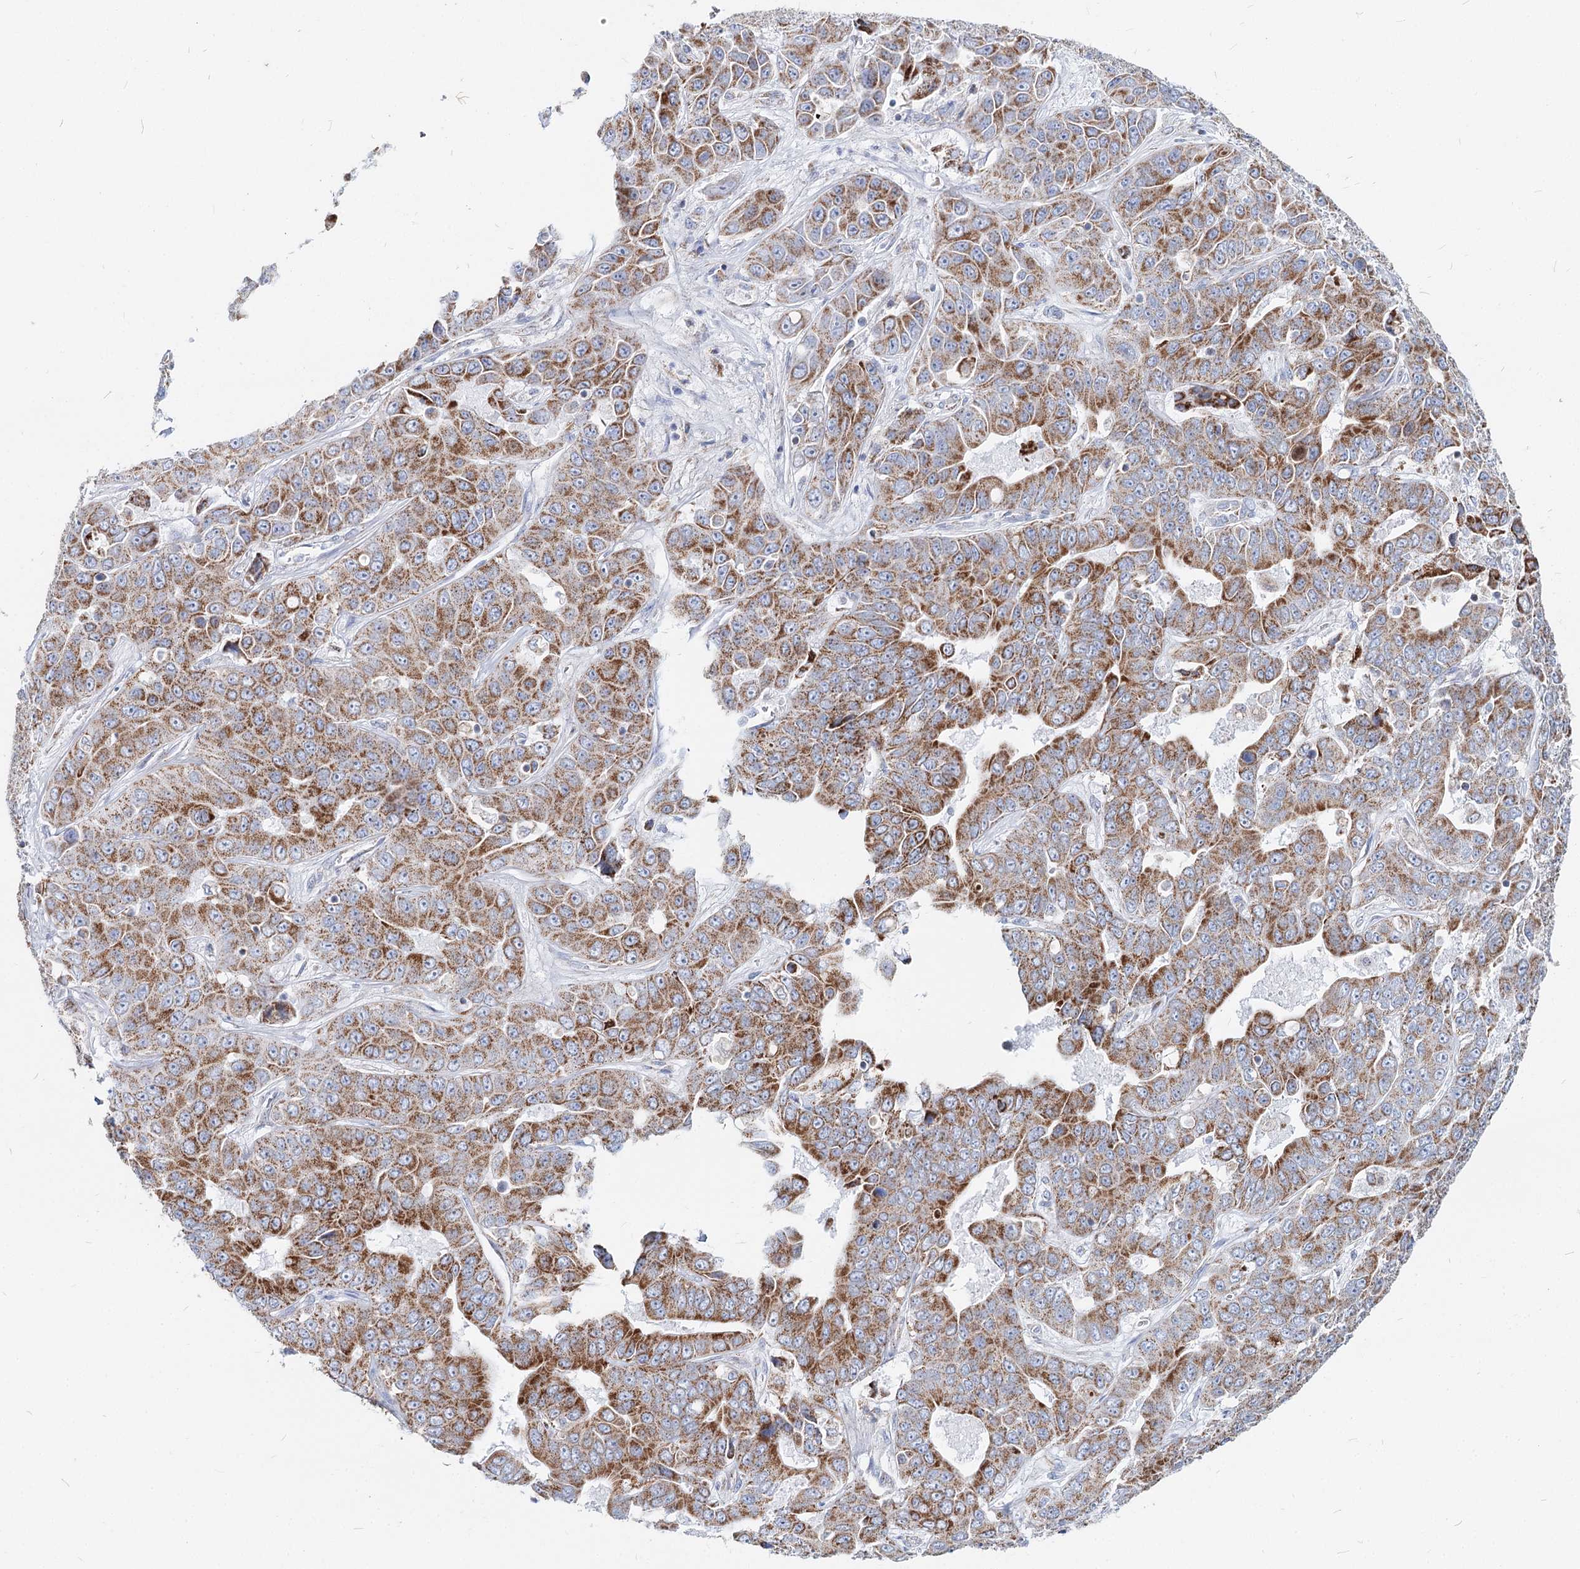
{"staining": {"intensity": "moderate", "quantity": "25%-75%", "location": "cytoplasmic/membranous"}, "tissue": "liver cancer", "cell_type": "Tumor cells", "image_type": "cancer", "snomed": [{"axis": "morphology", "description": "Cholangiocarcinoma"}, {"axis": "topography", "description": "Liver"}], "caption": "Tumor cells reveal medium levels of moderate cytoplasmic/membranous staining in about 25%-75% of cells in liver cholangiocarcinoma.", "gene": "MCCC2", "patient": {"sex": "female", "age": 52}}